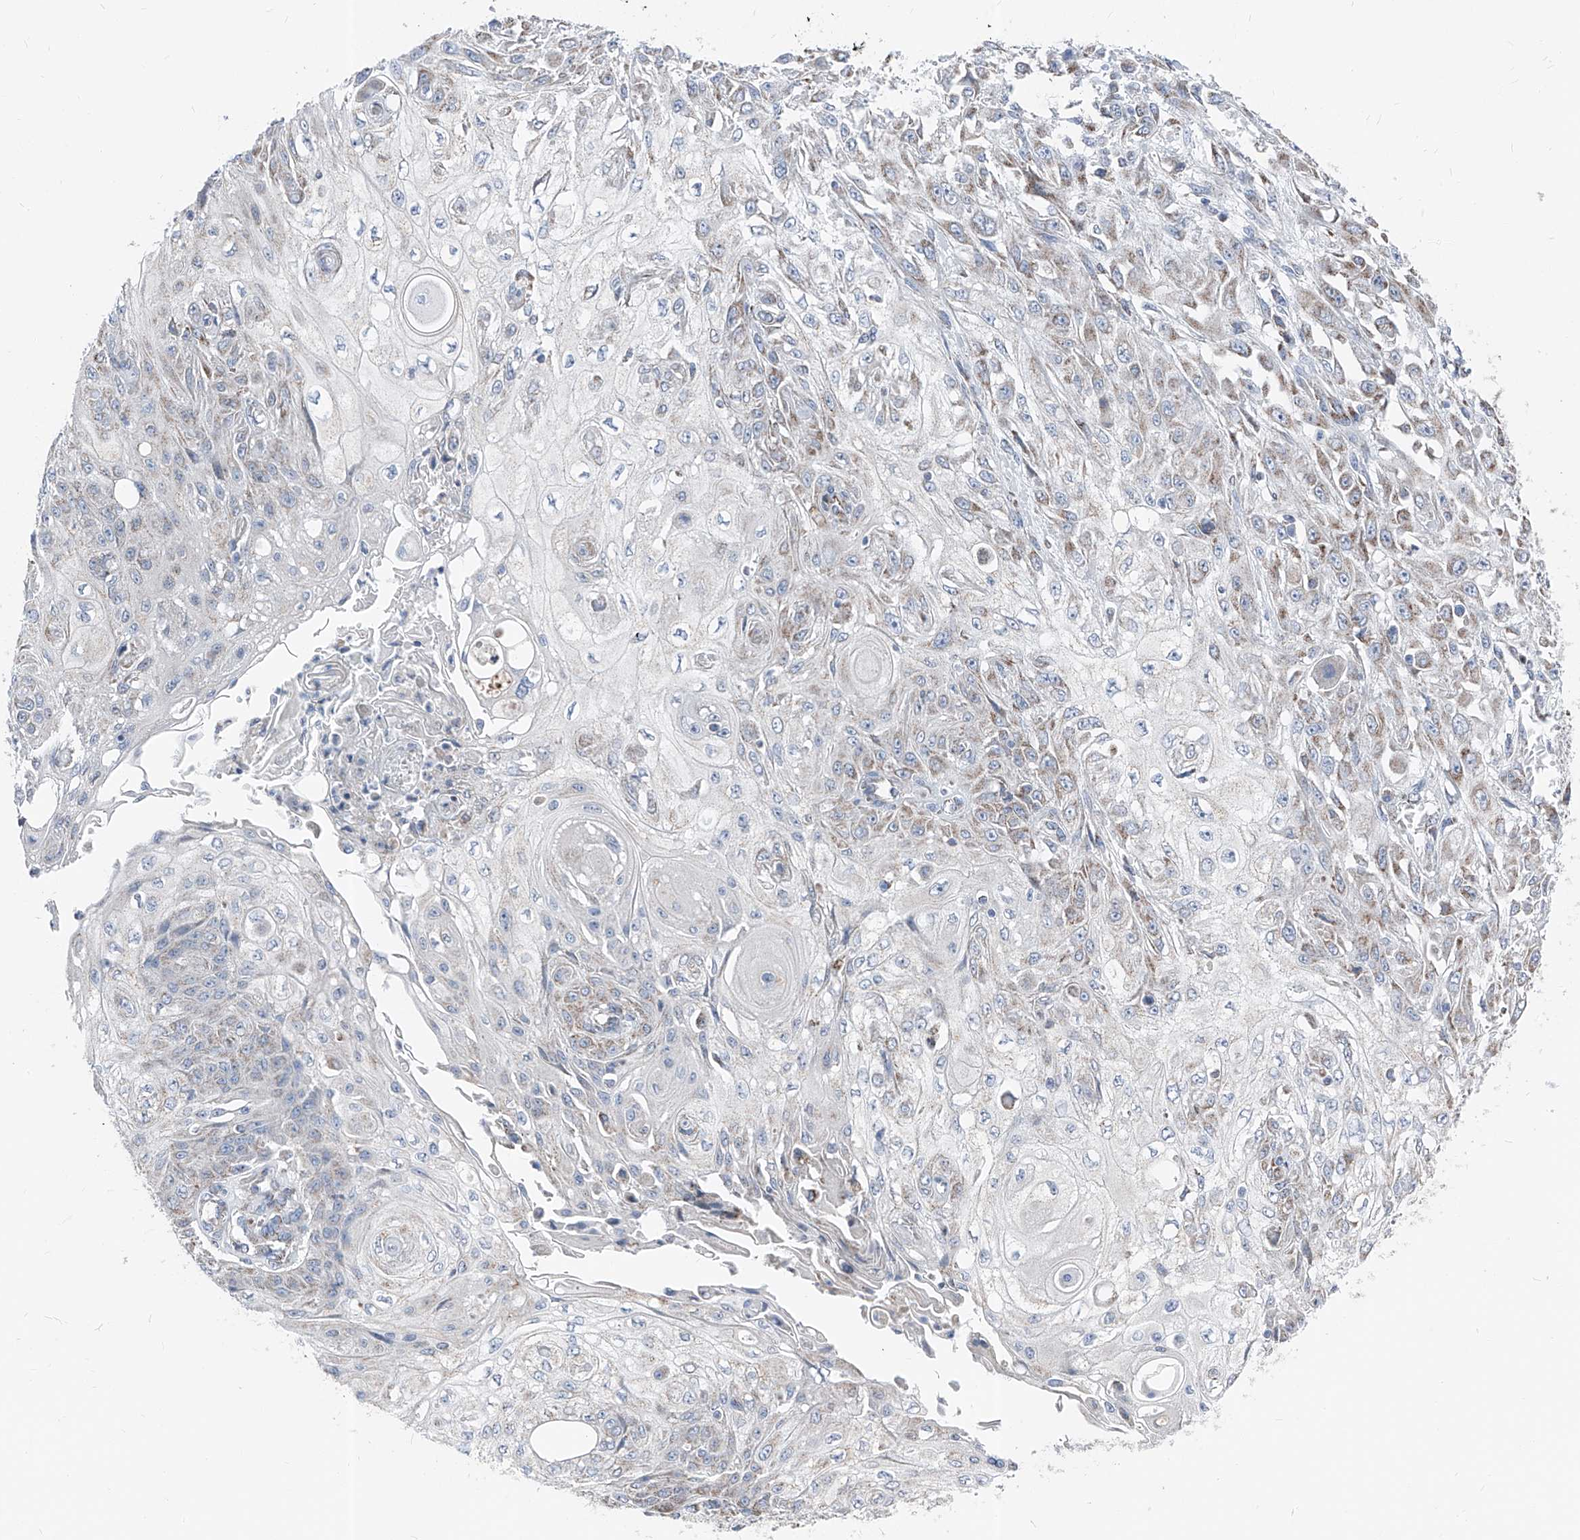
{"staining": {"intensity": "weak", "quantity": "<25%", "location": "cytoplasmic/membranous"}, "tissue": "skin cancer", "cell_type": "Tumor cells", "image_type": "cancer", "snomed": [{"axis": "morphology", "description": "Squamous cell carcinoma, NOS"}, {"axis": "morphology", "description": "Squamous cell carcinoma, metastatic, NOS"}, {"axis": "topography", "description": "Skin"}, {"axis": "topography", "description": "Lymph node"}], "caption": "This is an immunohistochemistry (IHC) photomicrograph of skin metastatic squamous cell carcinoma. There is no expression in tumor cells.", "gene": "AGPS", "patient": {"sex": "male", "age": 75}}